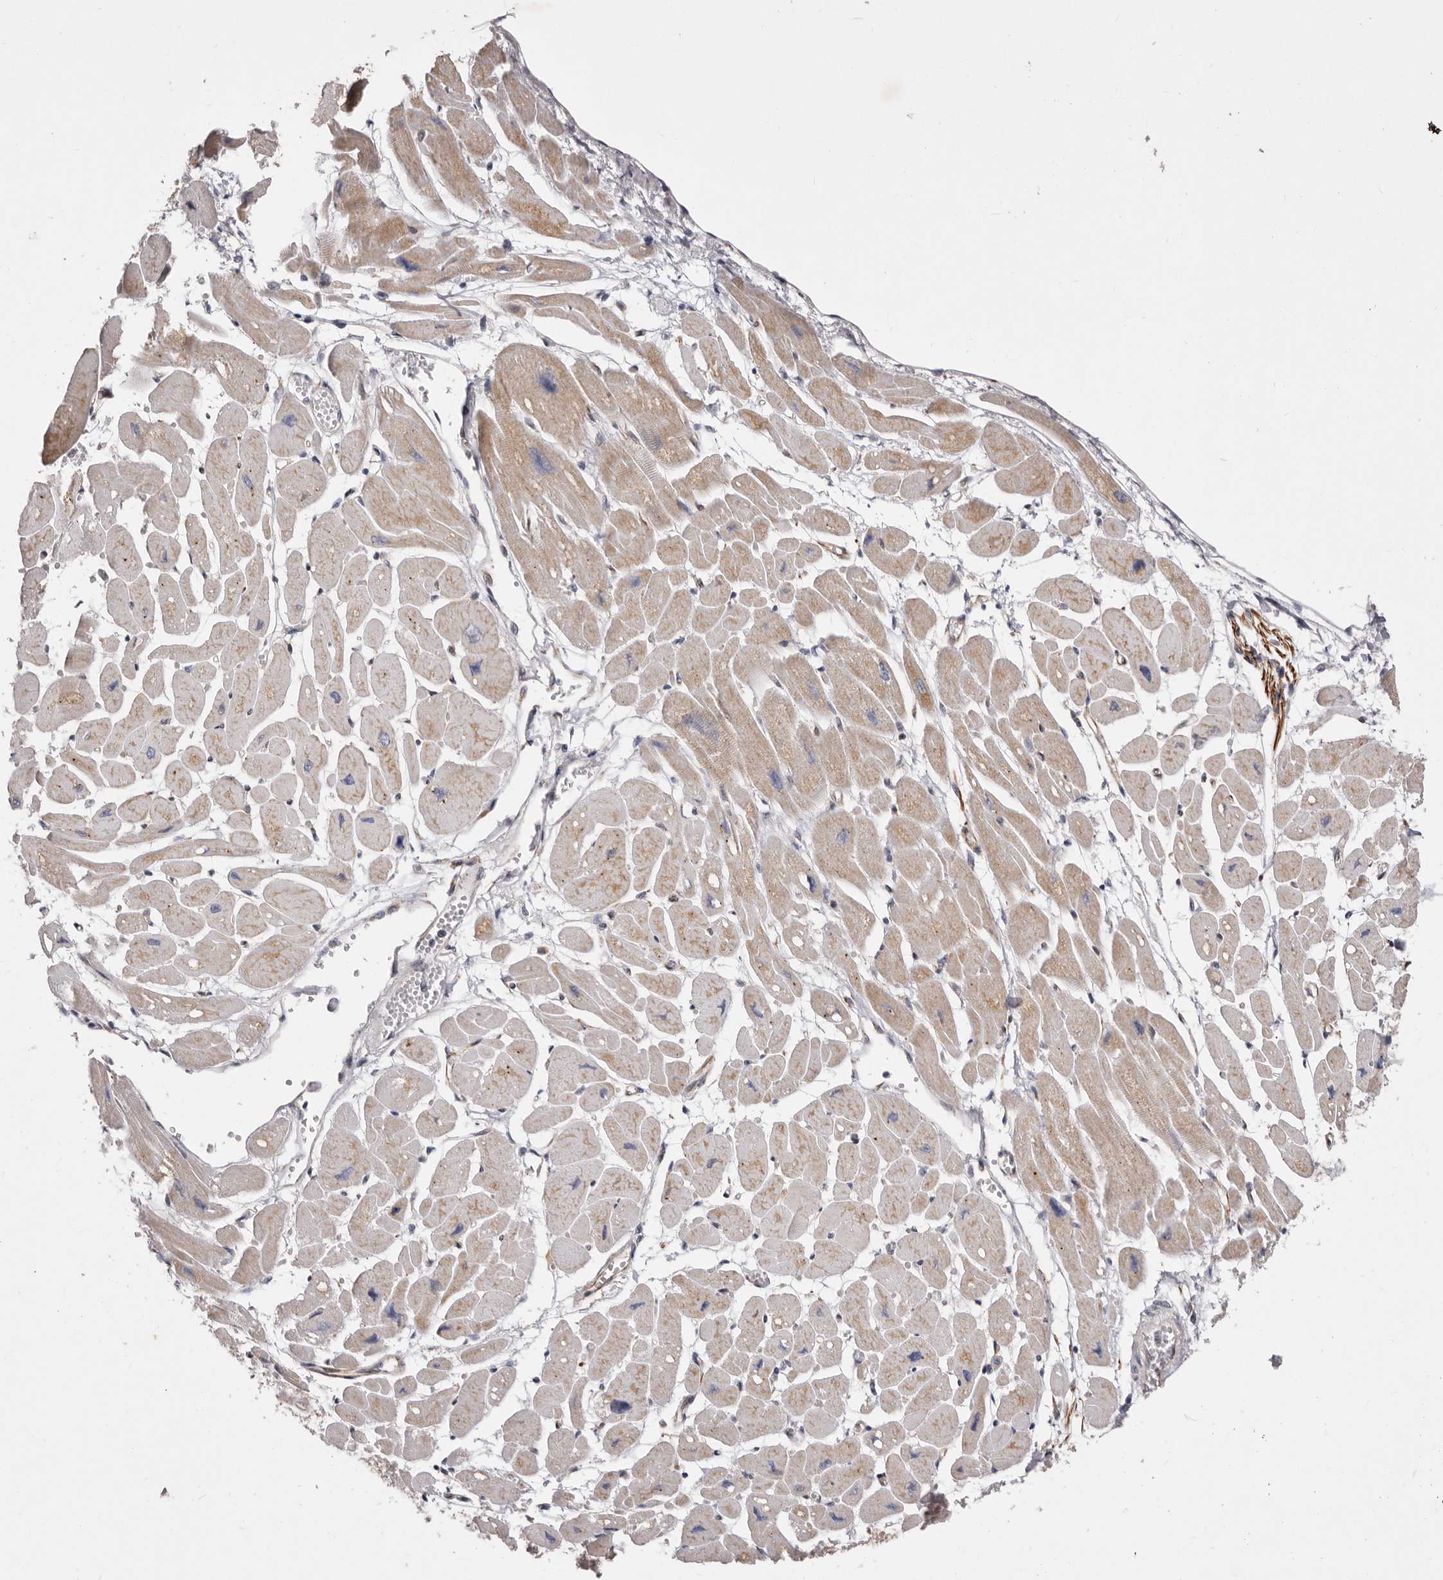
{"staining": {"intensity": "weak", "quantity": "25%-75%", "location": "cytoplasmic/membranous"}, "tissue": "heart muscle", "cell_type": "Cardiomyocytes", "image_type": "normal", "snomed": [{"axis": "morphology", "description": "Normal tissue, NOS"}, {"axis": "topography", "description": "Heart"}], "caption": "Protein expression analysis of normal human heart muscle reveals weak cytoplasmic/membranous positivity in about 25%-75% of cardiomyocytes.", "gene": "TIMM17B", "patient": {"sex": "female", "age": 54}}